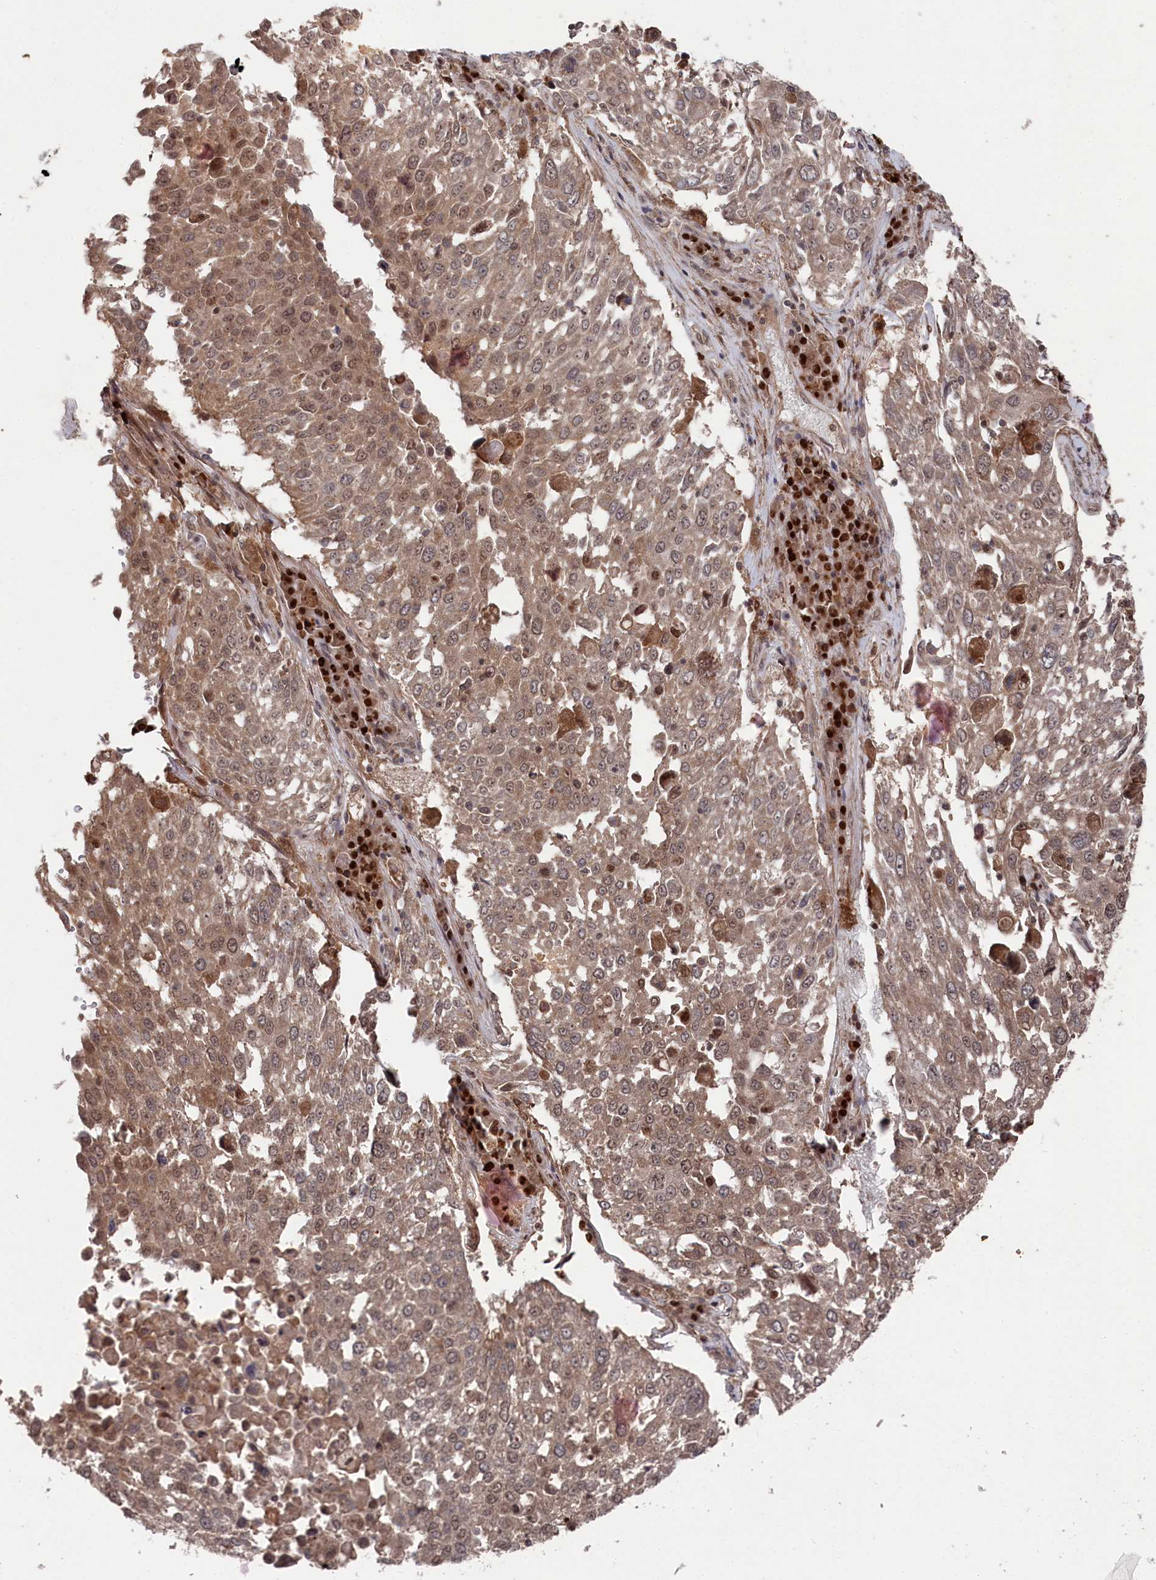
{"staining": {"intensity": "moderate", "quantity": ">75%", "location": "cytoplasmic/membranous,nuclear"}, "tissue": "lung cancer", "cell_type": "Tumor cells", "image_type": "cancer", "snomed": [{"axis": "morphology", "description": "Squamous cell carcinoma, NOS"}, {"axis": "topography", "description": "Lung"}], "caption": "About >75% of tumor cells in squamous cell carcinoma (lung) display moderate cytoplasmic/membranous and nuclear protein staining as visualized by brown immunohistochemical staining.", "gene": "BORCS7", "patient": {"sex": "male", "age": 65}}